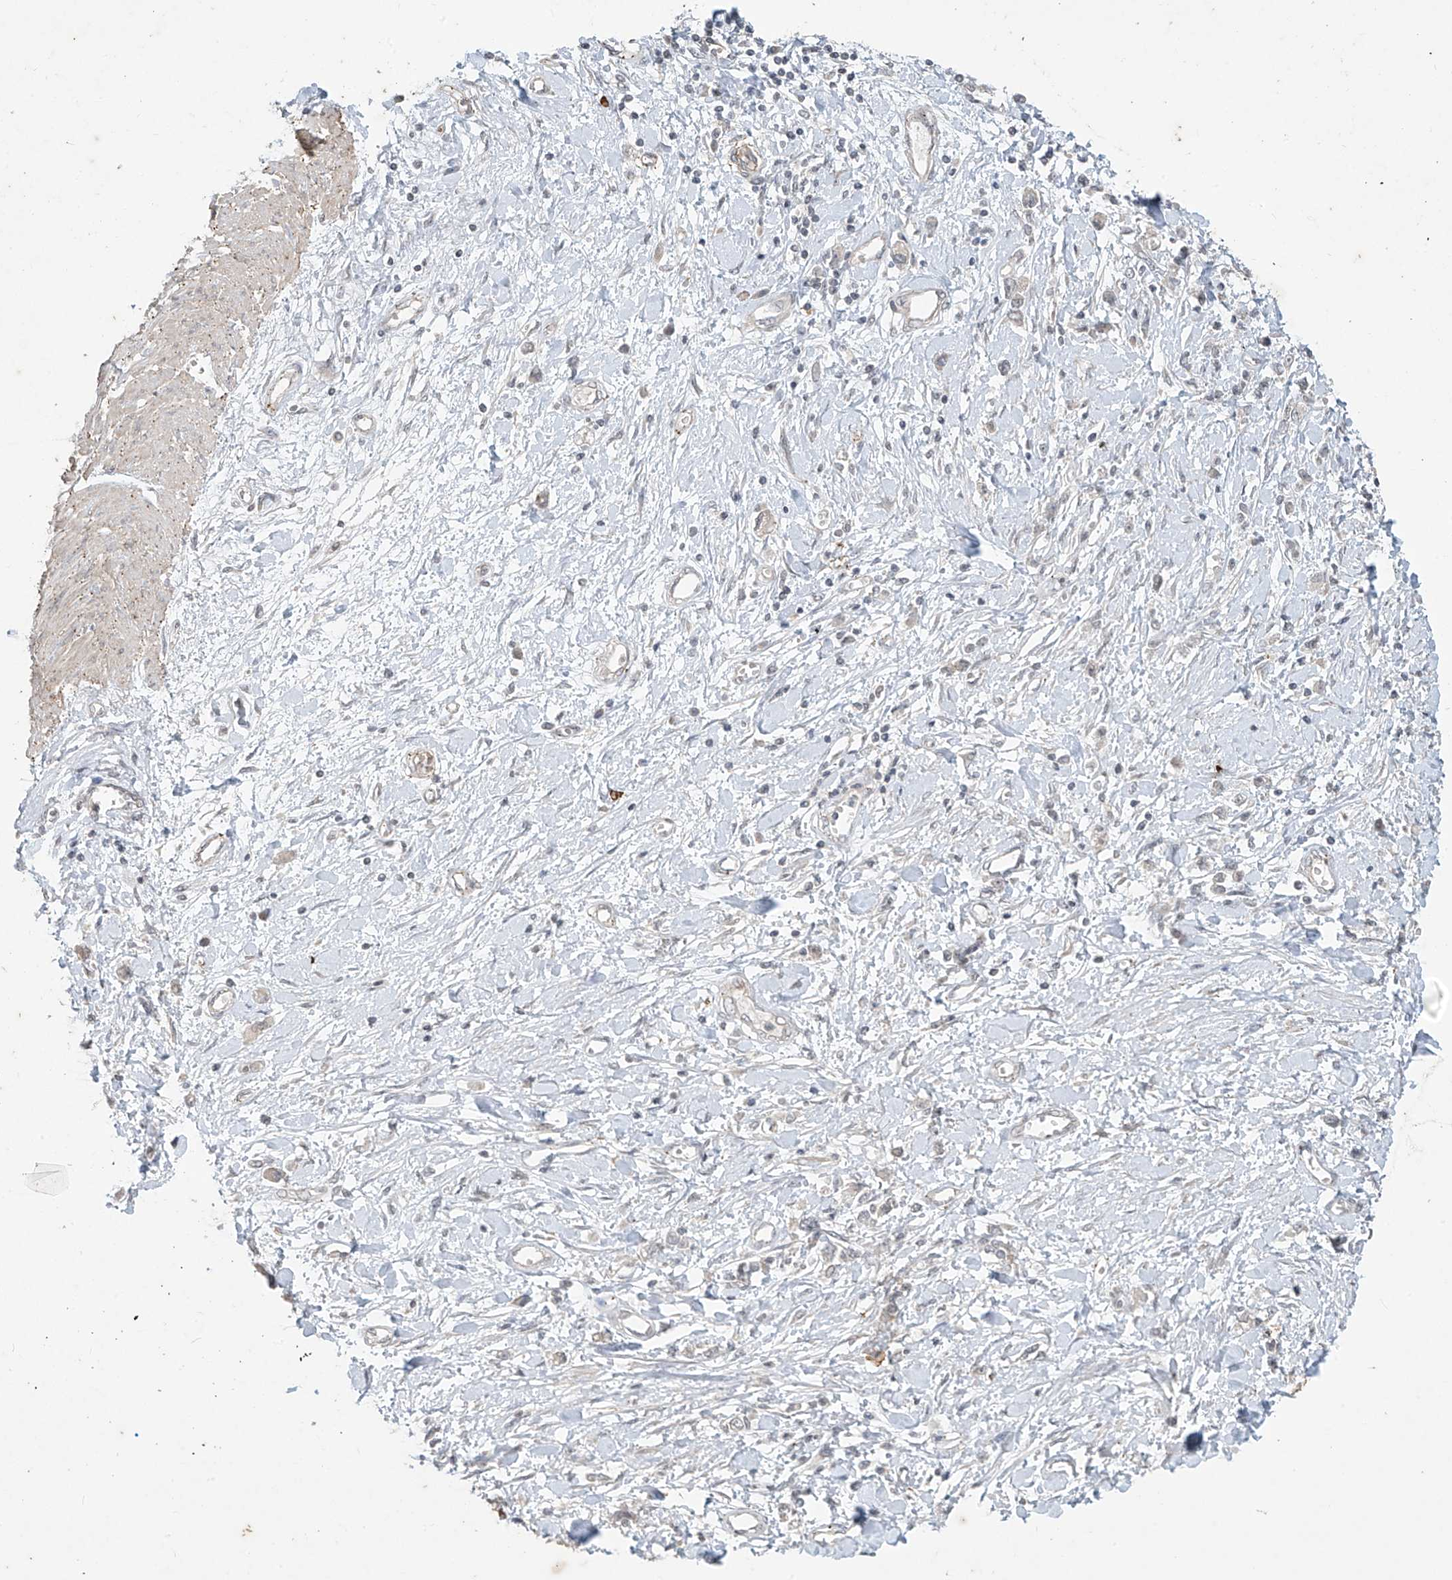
{"staining": {"intensity": "negative", "quantity": "none", "location": "none"}, "tissue": "stomach cancer", "cell_type": "Tumor cells", "image_type": "cancer", "snomed": [{"axis": "morphology", "description": "Adenocarcinoma, NOS"}, {"axis": "topography", "description": "Stomach"}], "caption": "The immunohistochemistry (IHC) micrograph has no significant staining in tumor cells of adenocarcinoma (stomach) tissue.", "gene": "DGKQ", "patient": {"sex": "female", "age": 76}}